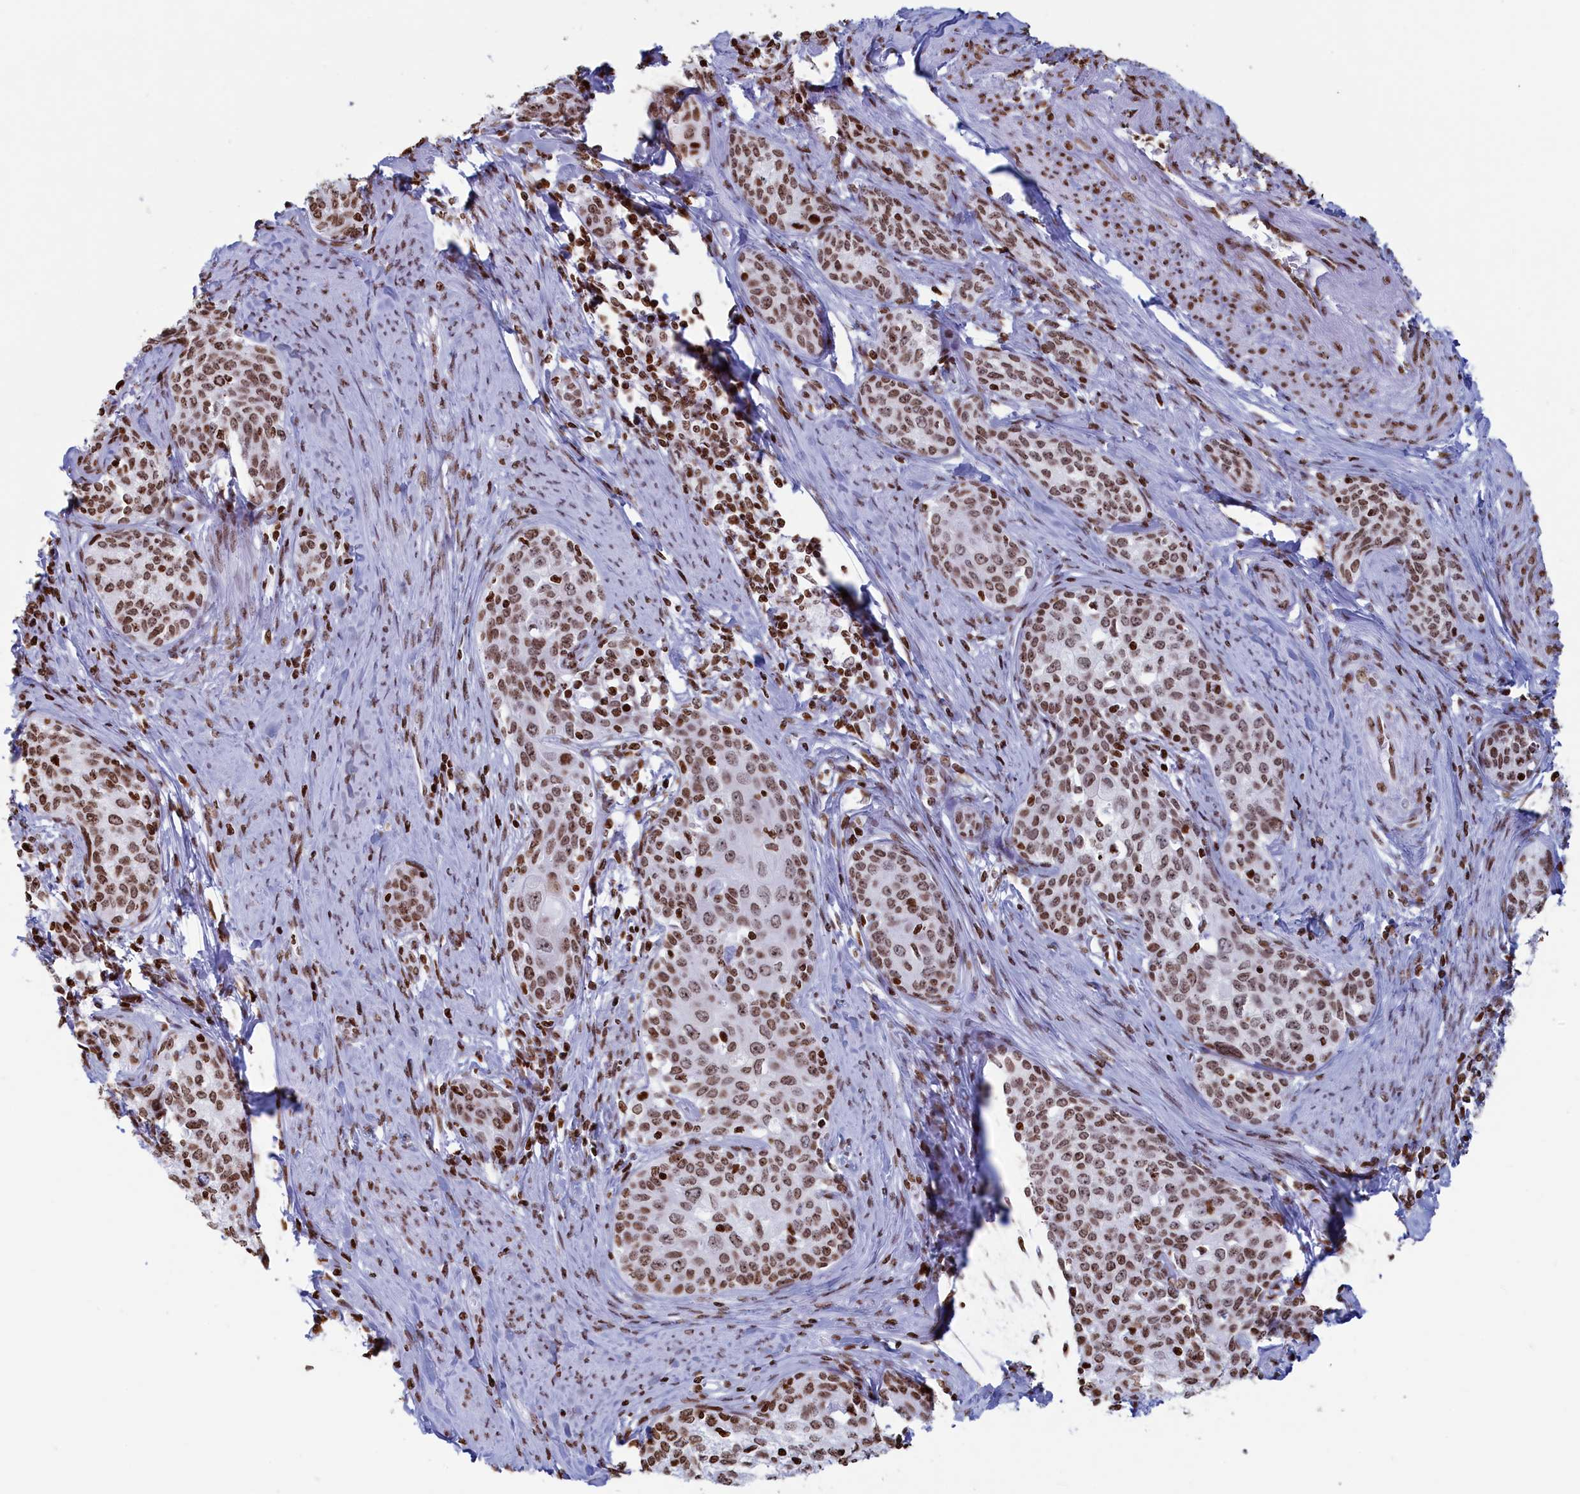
{"staining": {"intensity": "moderate", "quantity": ">75%", "location": "nuclear"}, "tissue": "cervical cancer", "cell_type": "Tumor cells", "image_type": "cancer", "snomed": [{"axis": "morphology", "description": "Squamous cell carcinoma, NOS"}, {"axis": "morphology", "description": "Adenocarcinoma, NOS"}, {"axis": "topography", "description": "Cervix"}], "caption": "Immunohistochemical staining of human squamous cell carcinoma (cervical) displays medium levels of moderate nuclear staining in about >75% of tumor cells.", "gene": "APOBEC3A", "patient": {"sex": "female", "age": 52}}